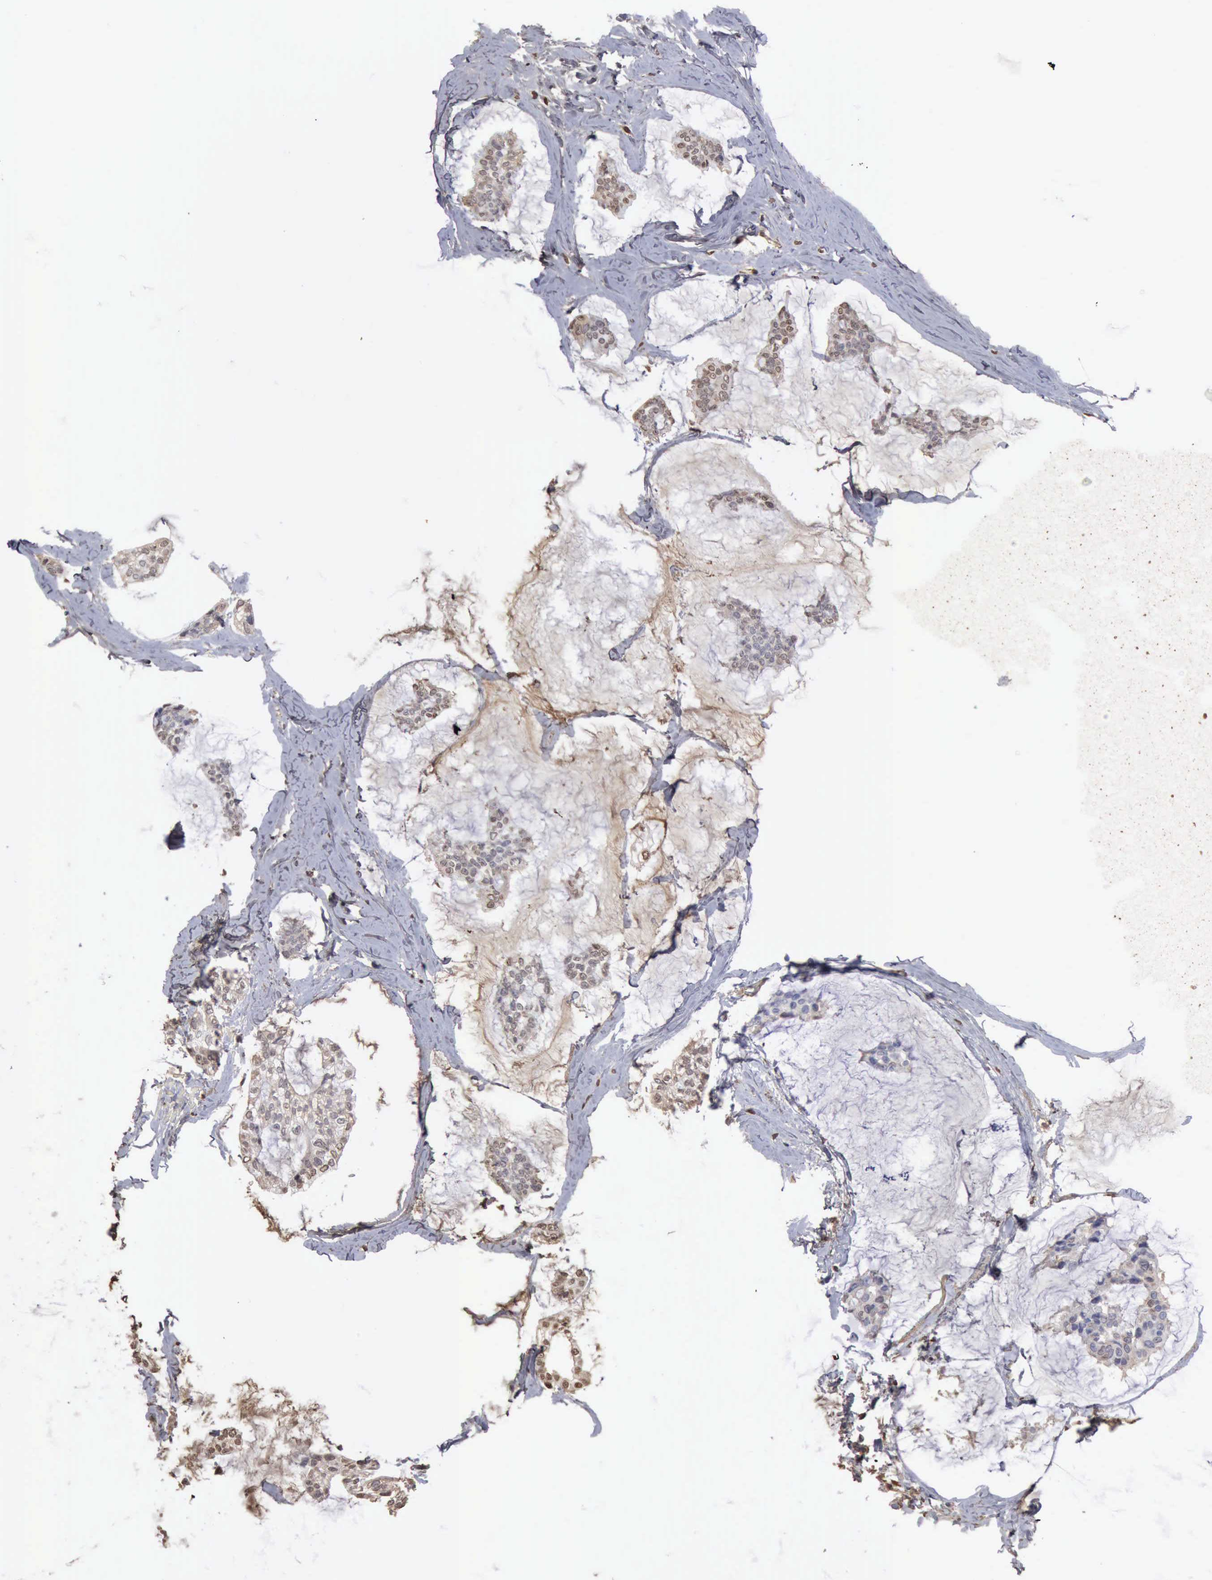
{"staining": {"intensity": "weak", "quantity": "25%-75%", "location": "nuclear"}, "tissue": "breast cancer", "cell_type": "Tumor cells", "image_type": "cancer", "snomed": [{"axis": "morphology", "description": "Duct carcinoma"}, {"axis": "topography", "description": "Breast"}], "caption": "Tumor cells demonstrate low levels of weak nuclear expression in approximately 25%-75% of cells in human breast cancer.", "gene": "SERPINA1", "patient": {"sex": "female", "age": 93}}